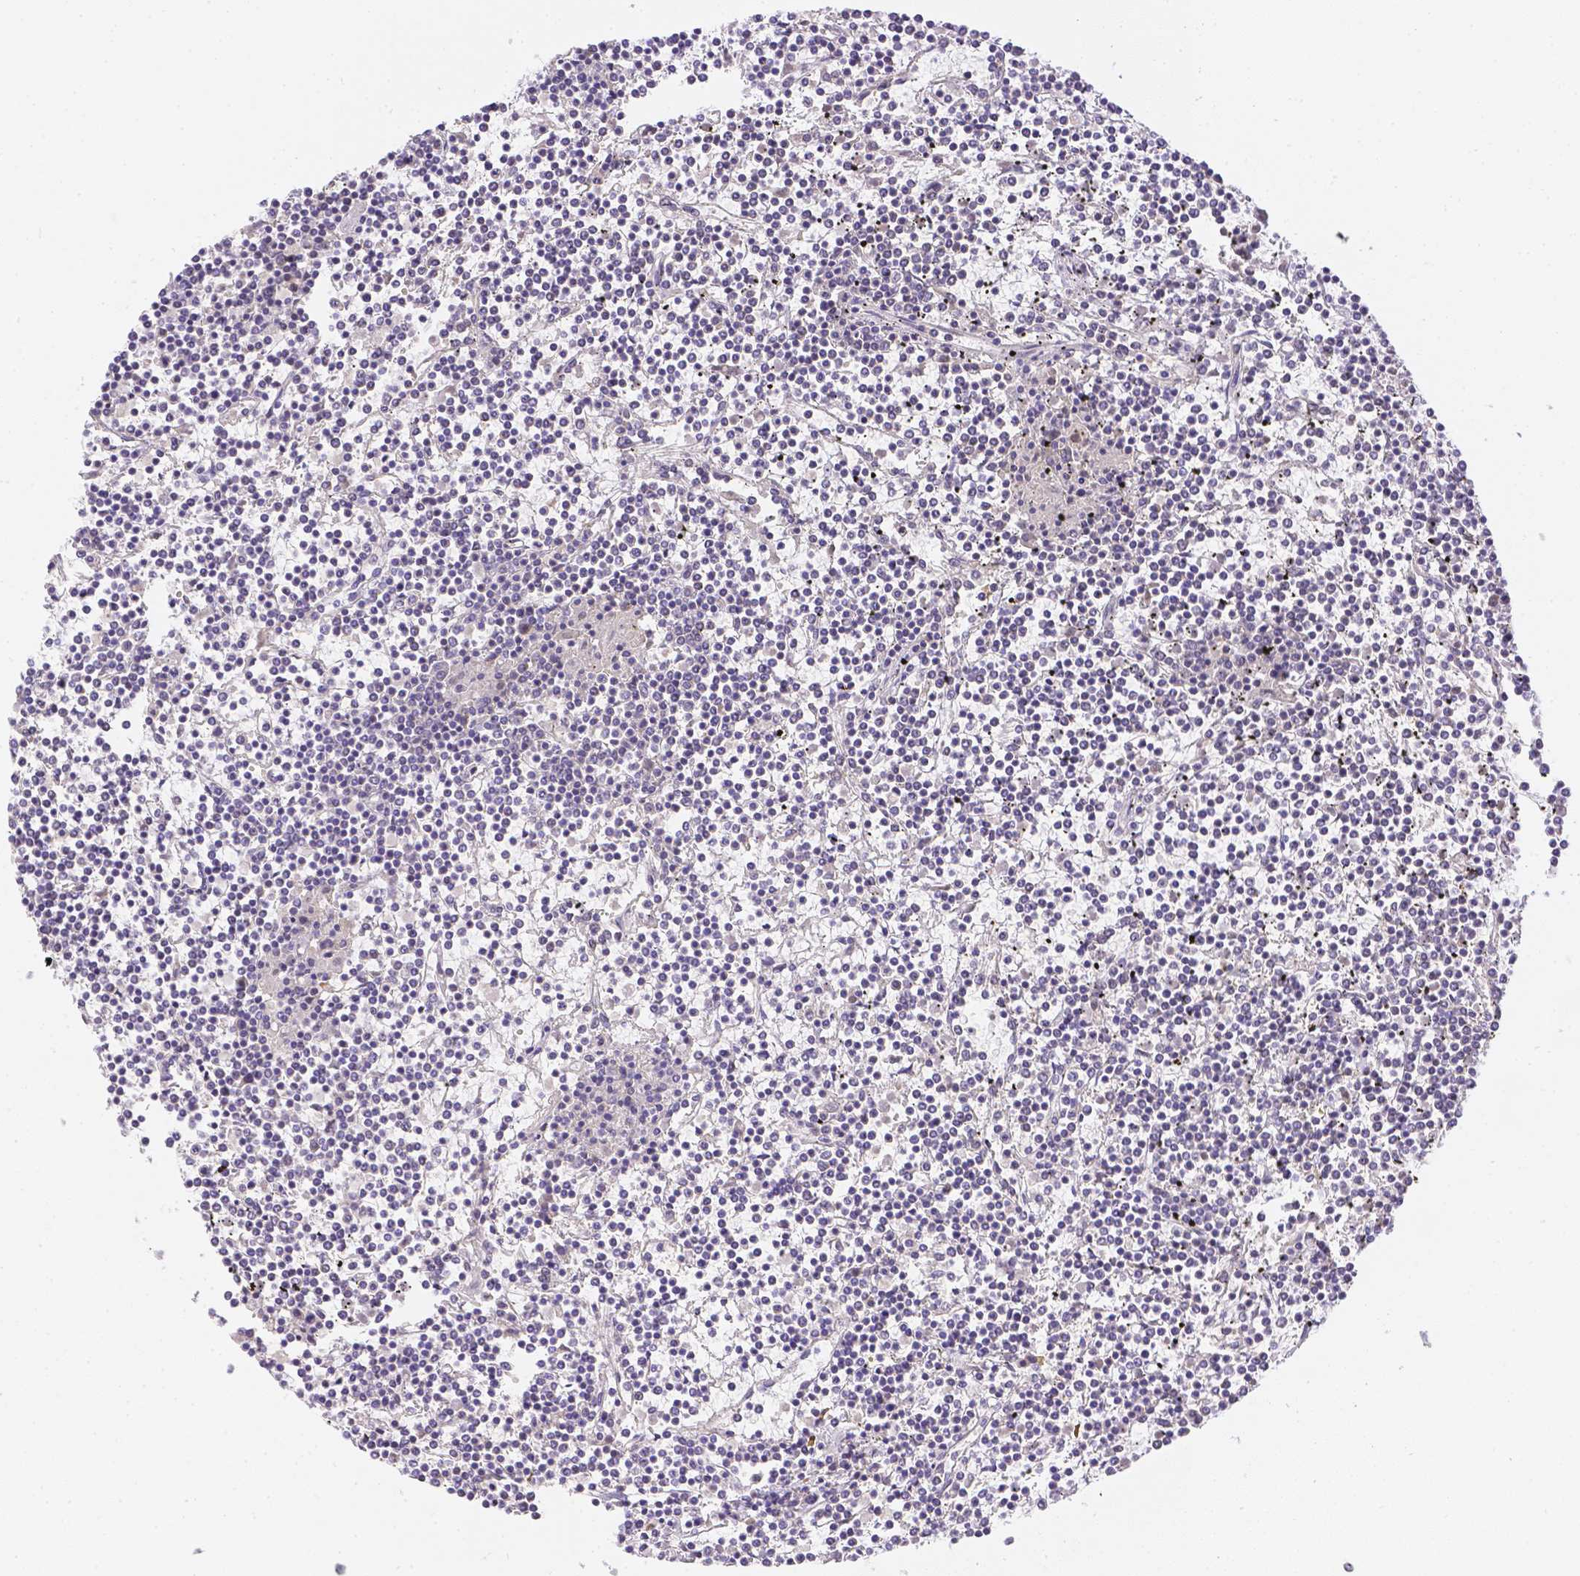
{"staining": {"intensity": "negative", "quantity": "none", "location": "none"}, "tissue": "lymphoma", "cell_type": "Tumor cells", "image_type": "cancer", "snomed": [{"axis": "morphology", "description": "Malignant lymphoma, non-Hodgkin's type, Low grade"}, {"axis": "topography", "description": "Spleen"}], "caption": "Immunohistochemistry (IHC) of lymphoma reveals no expression in tumor cells.", "gene": "ZNF280B", "patient": {"sex": "female", "age": 19}}